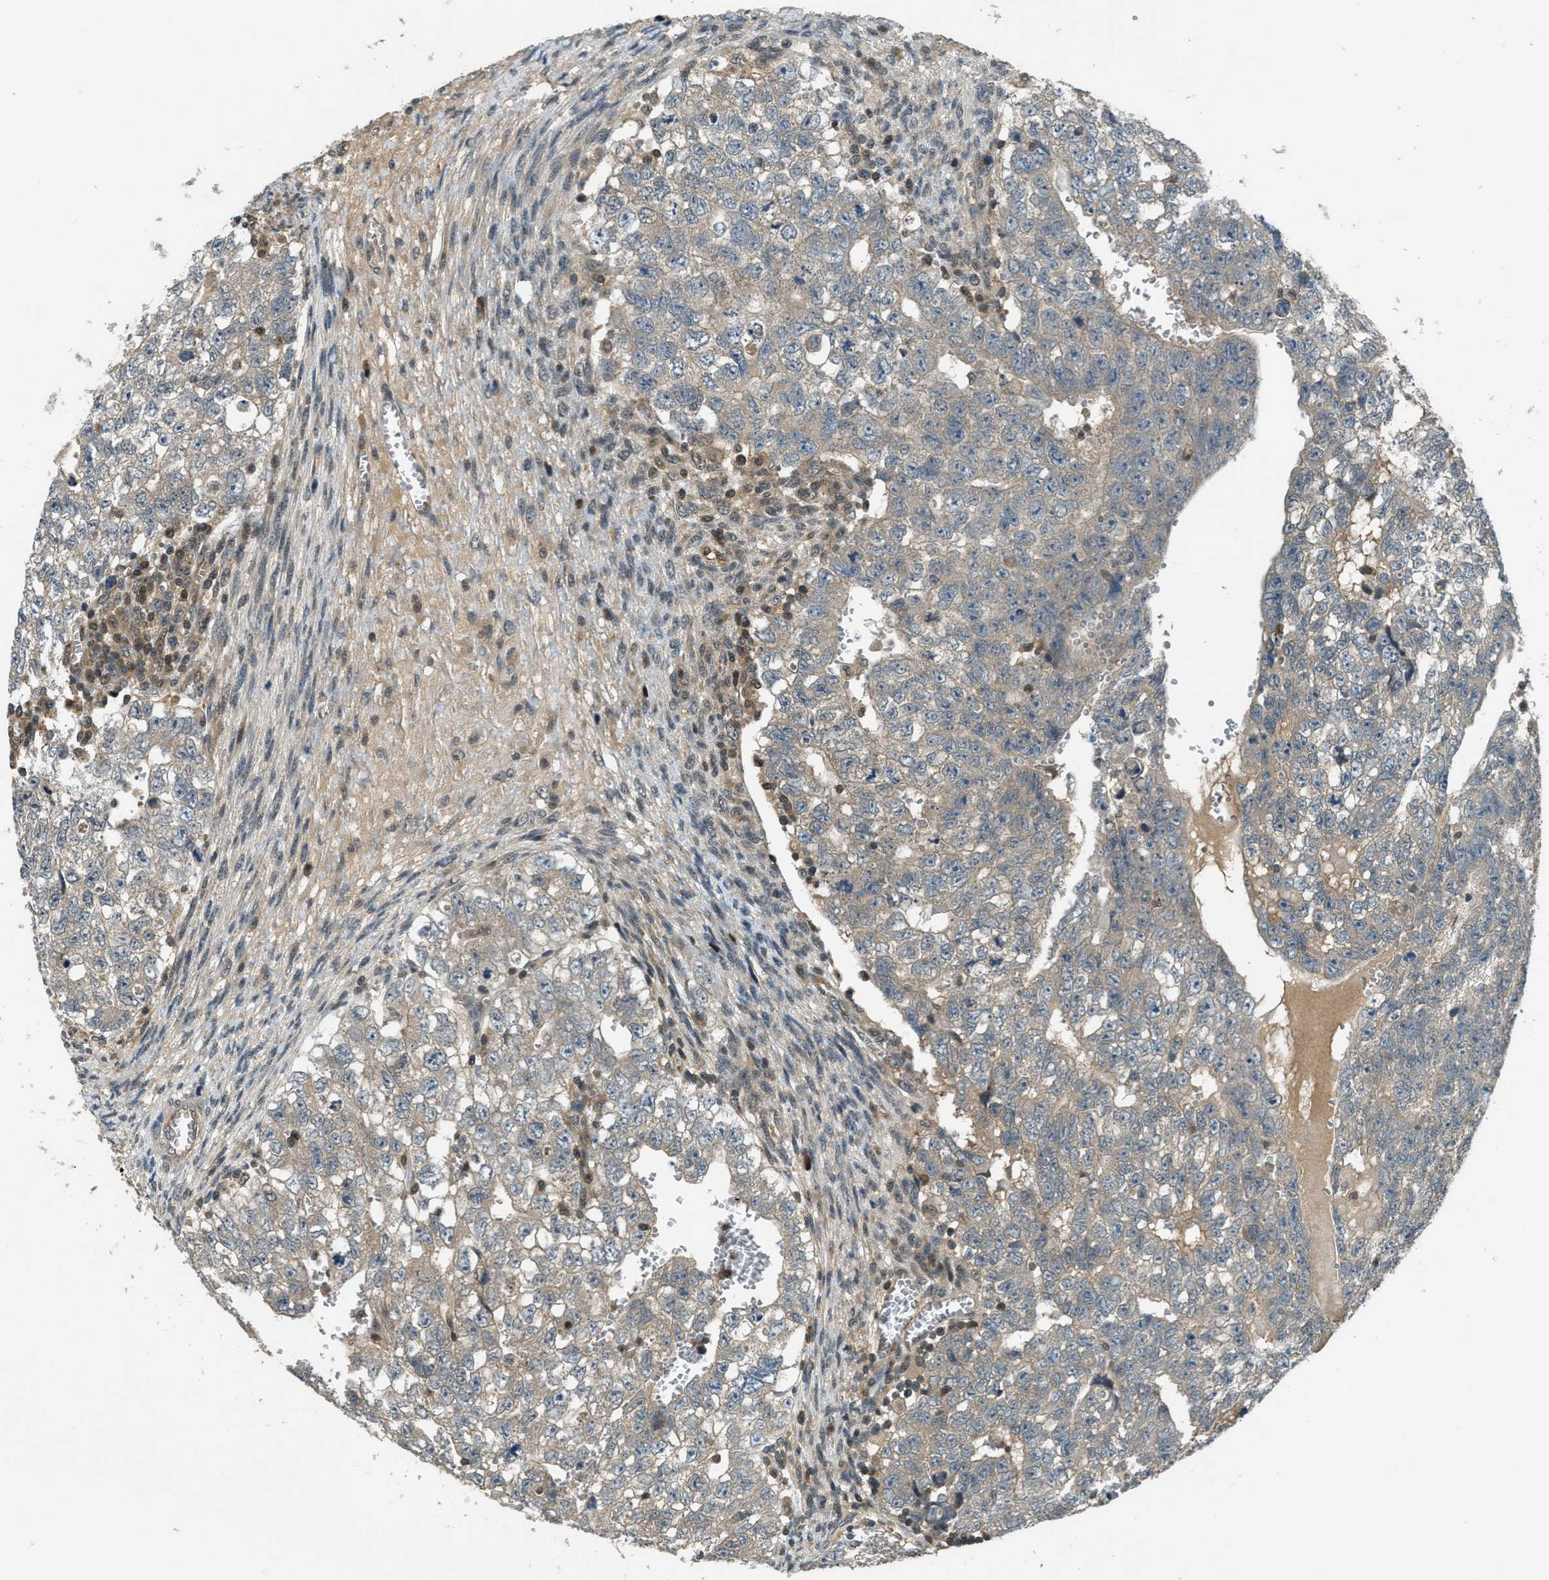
{"staining": {"intensity": "weak", "quantity": "<25%", "location": "cytoplasmic/membranous"}, "tissue": "testis cancer", "cell_type": "Tumor cells", "image_type": "cancer", "snomed": [{"axis": "morphology", "description": "Seminoma, NOS"}, {"axis": "morphology", "description": "Carcinoma, Embryonal, NOS"}, {"axis": "topography", "description": "Testis"}], "caption": "Immunohistochemical staining of testis cancer shows no significant expression in tumor cells. Brightfield microscopy of IHC stained with DAB (brown) and hematoxylin (blue), captured at high magnification.", "gene": "DUSP6", "patient": {"sex": "male", "age": 38}}